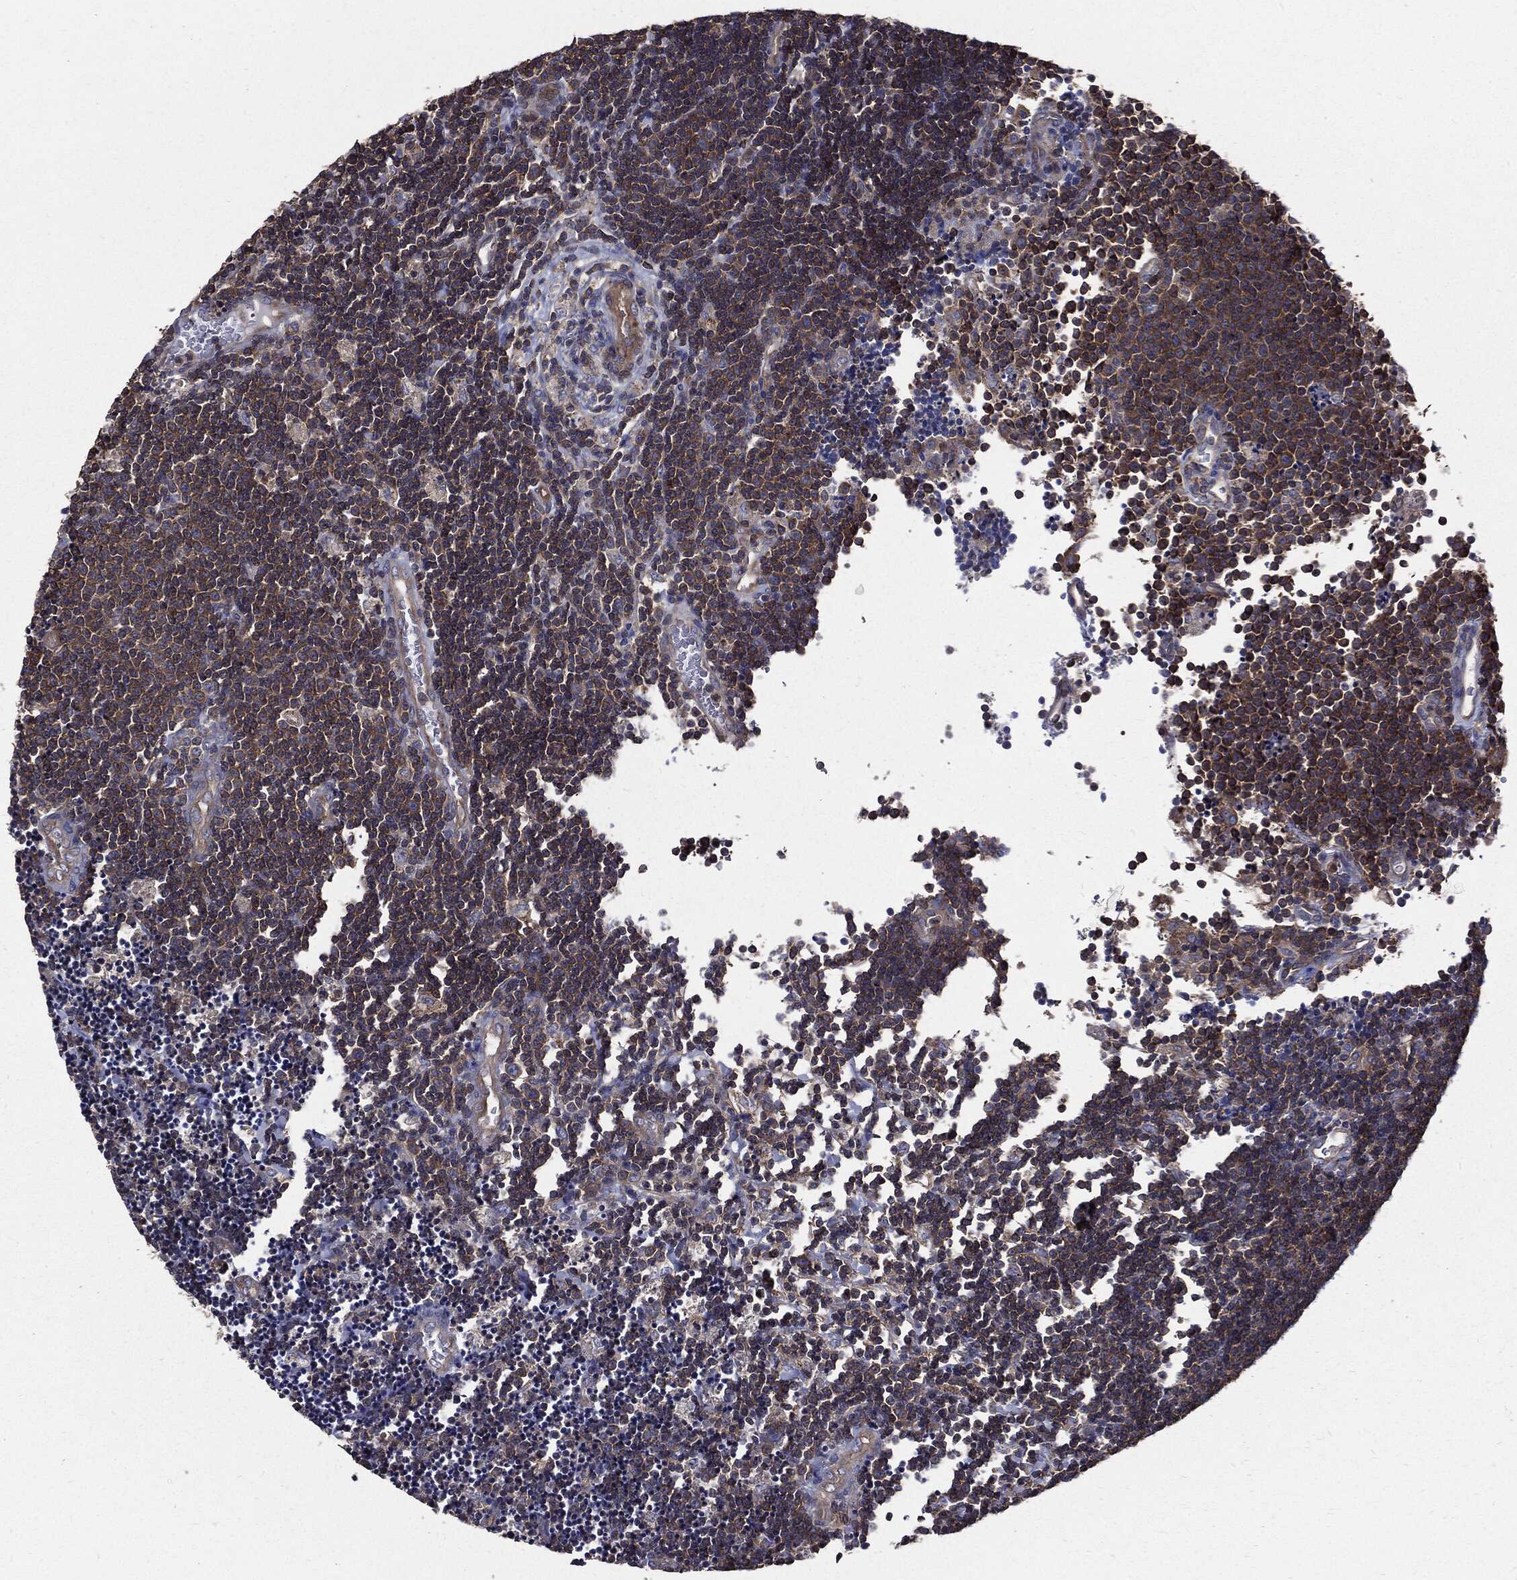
{"staining": {"intensity": "negative", "quantity": "none", "location": "none"}, "tissue": "lymphoma", "cell_type": "Tumor cells", "image_type": "cancer", "snomed": [{"axis": "morphology", "description": "Malignant lymphoma, non-Hodgkin's type, Low grade"}, {"axis": "topography", "description": "Brain"}], "caption": "Immunohistochemistry (IHC) of human lymphoma reveals no staining in tumor cells.", "gene": "PDCD6IP", "patient": {"sex": "female", "age": 66}}